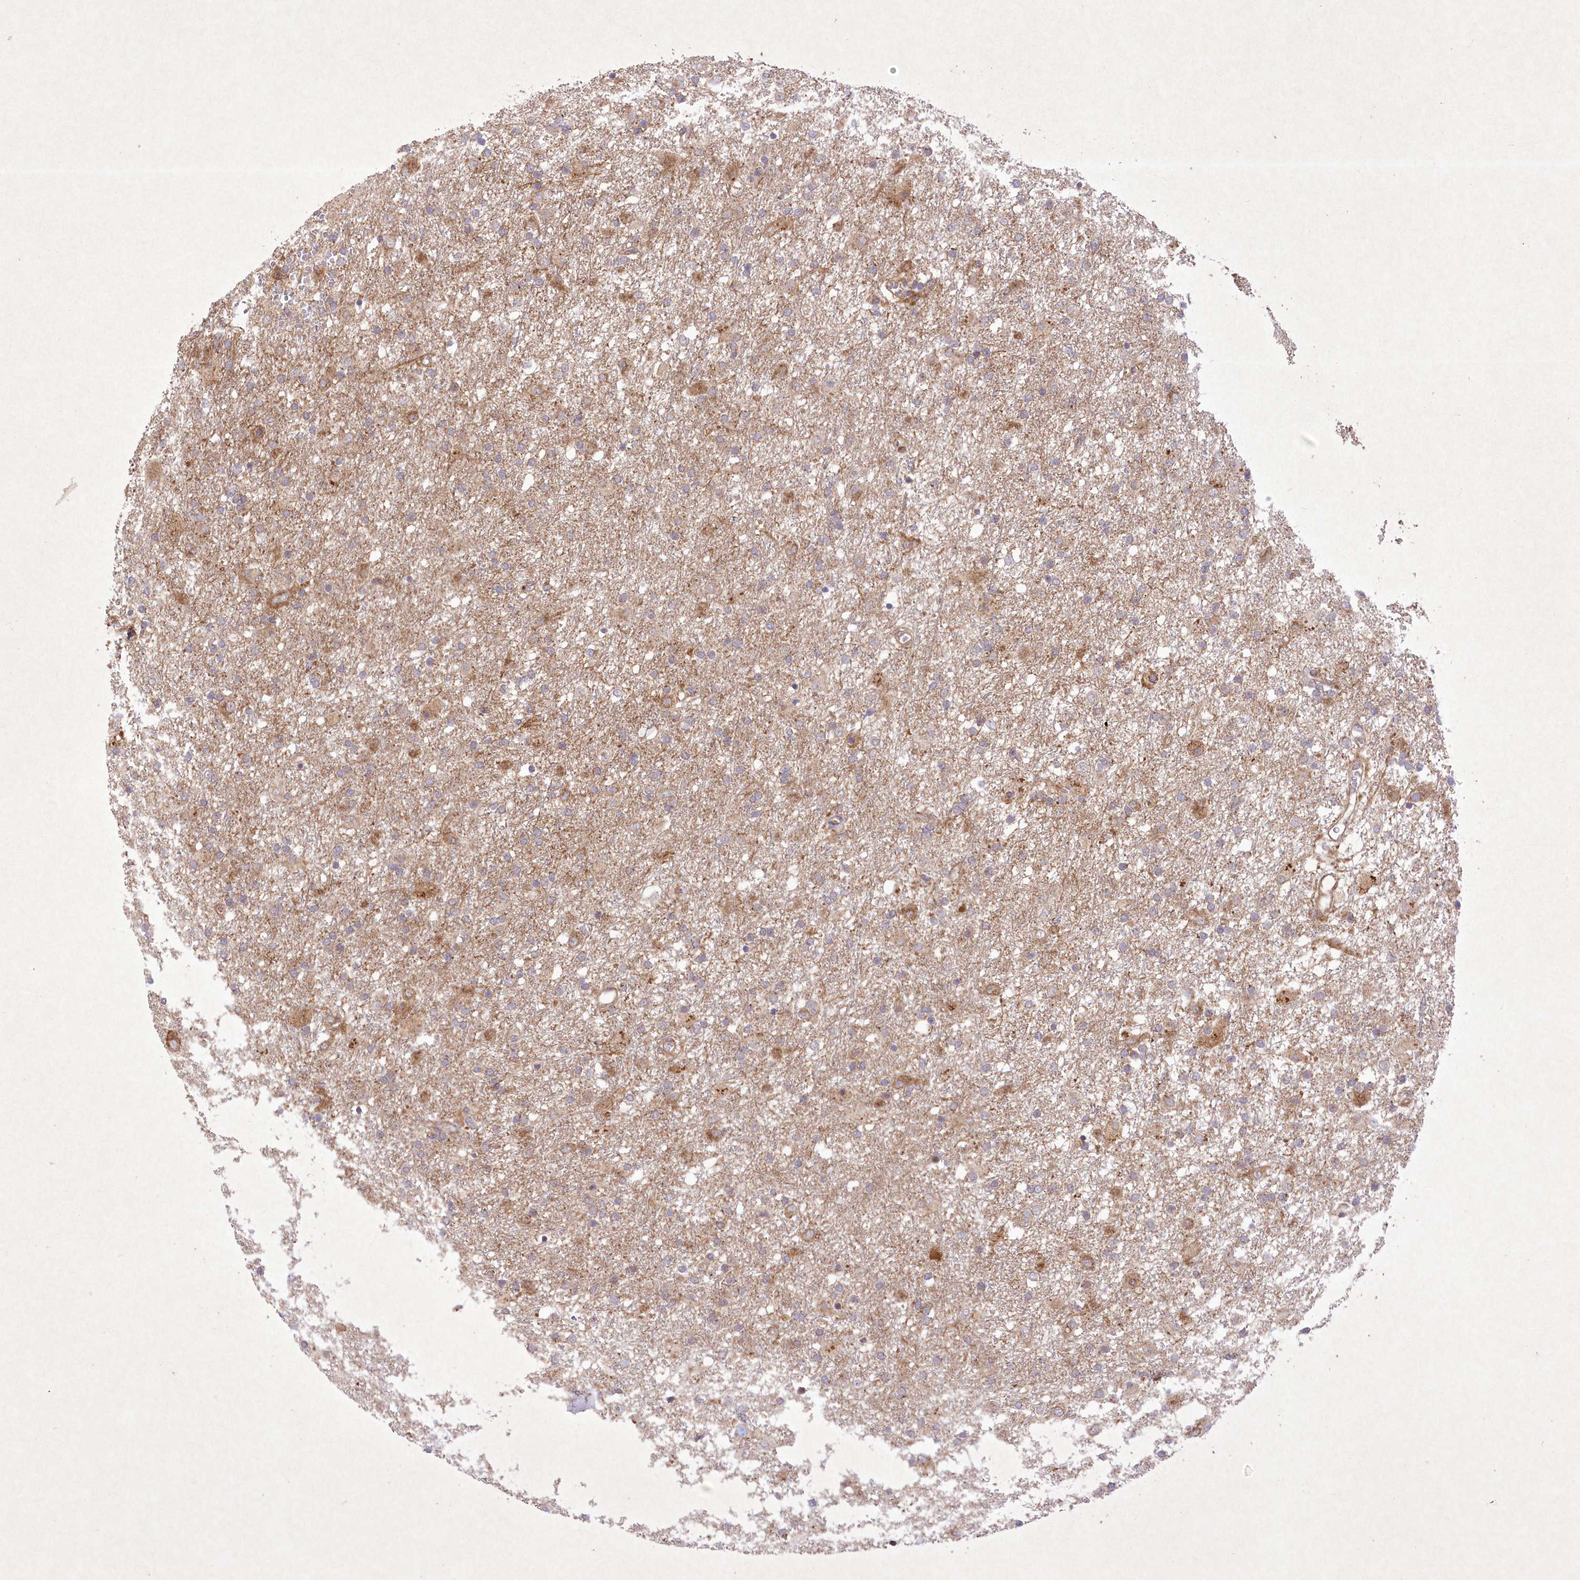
{"staining": {"intensity": "moderate", "quantity": "<25%", "location": "cytoplasmic/membranous"}, "tissue": "glioma", "cell_type": "Tumor cells", "image_type": "cancer", "snomed": [{"axis": "morphology", "description": "Glioma, malignant, Low grade"}, {"axis": "topography", "description": "Brain"}], "caption": "There is low levels of moderate cytoplasmic/membranous staining in tumor cells of malignant low-grade glioma, as demonstrated by immunohistochemical staining (brown color).", "gene": "APOM", "patient": {"sex": "male", "age": 65}}